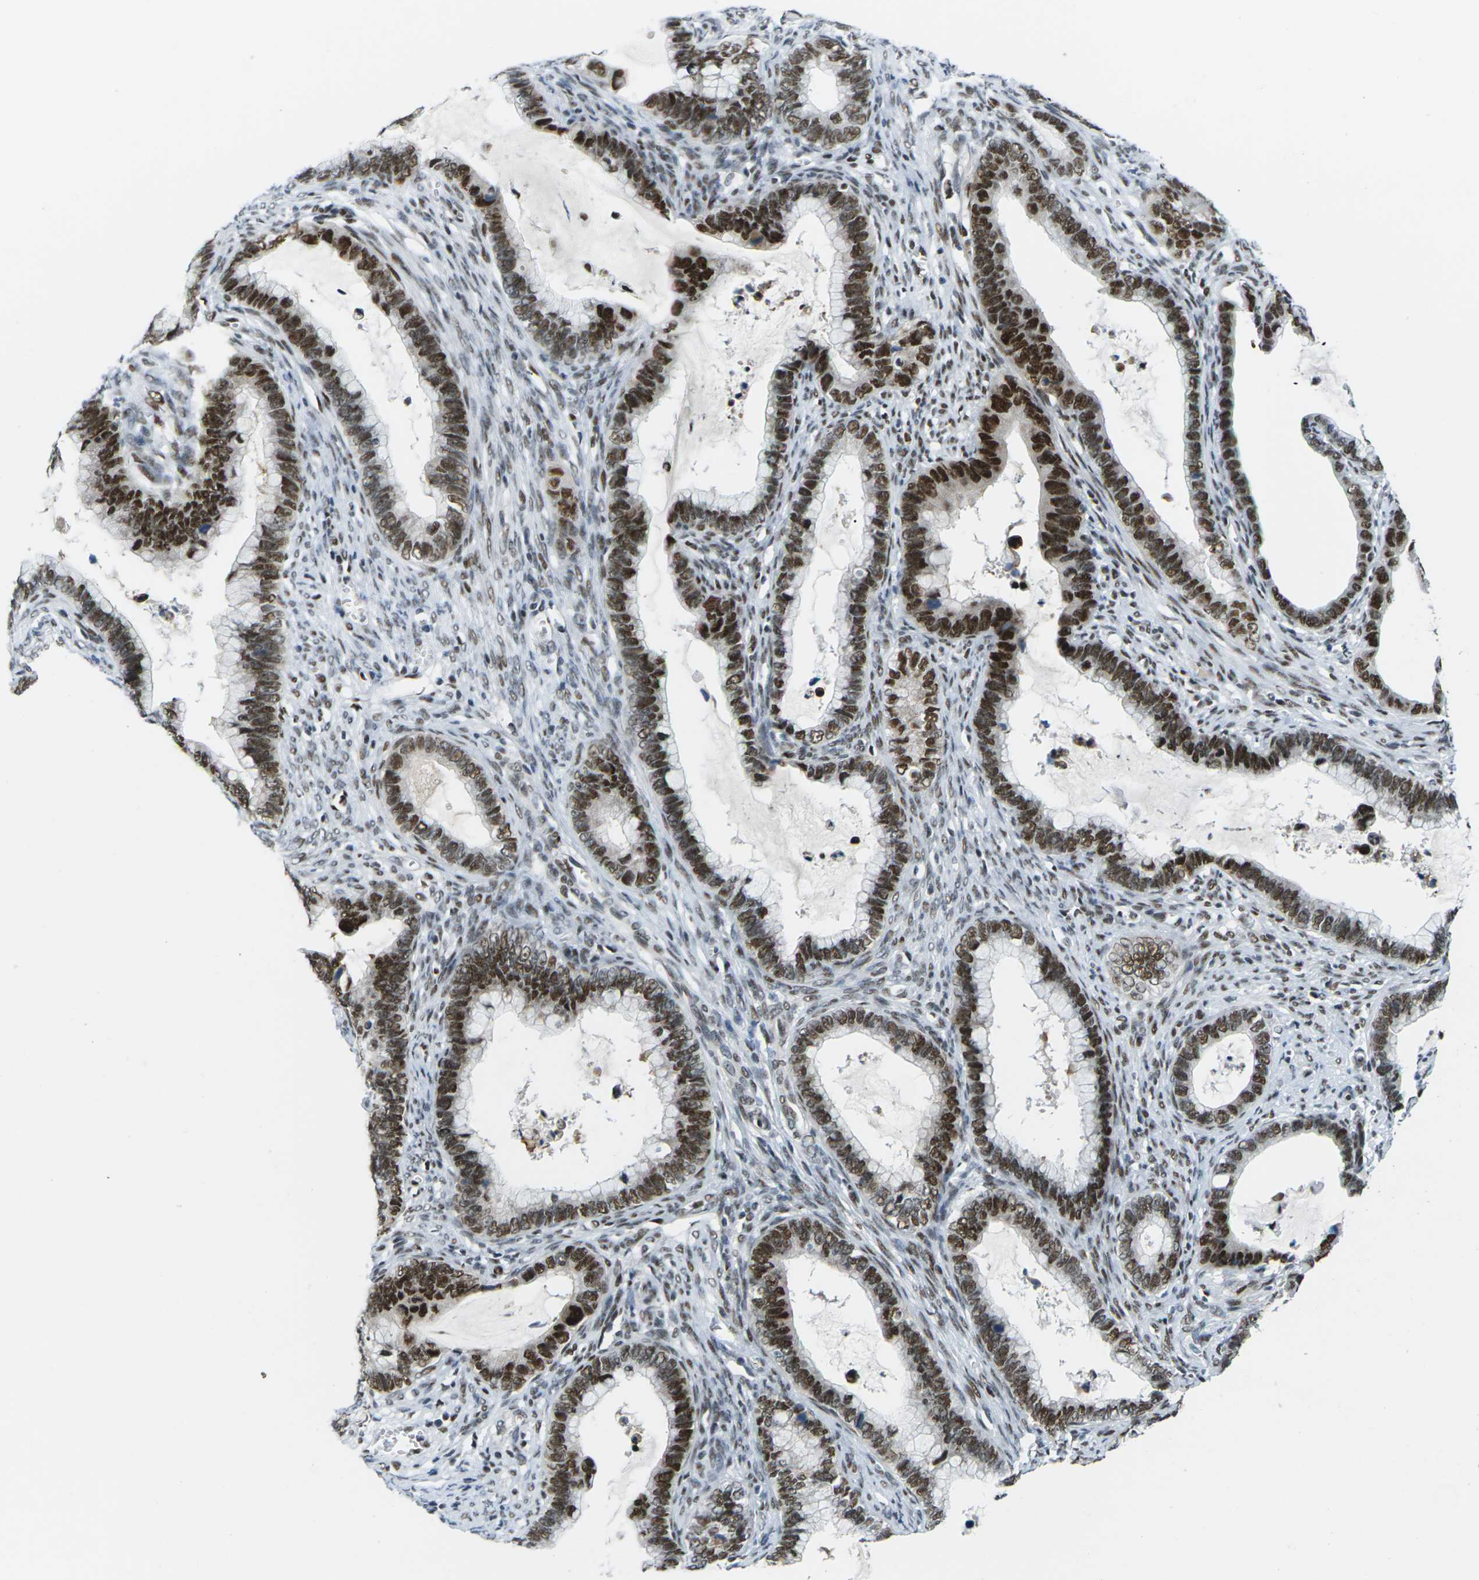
{"staining": {"intensity": "strong", "quantity": ">75%", "location": "nuclear"}, "tissue": "cervical cancer", "cell_type": "Tumor cells", "image_type": "cancer", "snomed": [{"axis": "morphology", "description": "Adenocarcinoma, NOS"}, {"axis": "topography", "description": "Cervix"}], "caption": "DAB immunohistochemical staining of human cervical adenocarcinoma reveals strong nuclear protein expression in about >75% of tumor cells.", "gene": "PSME3", "patient": {"sex": "female", "age": 44}}